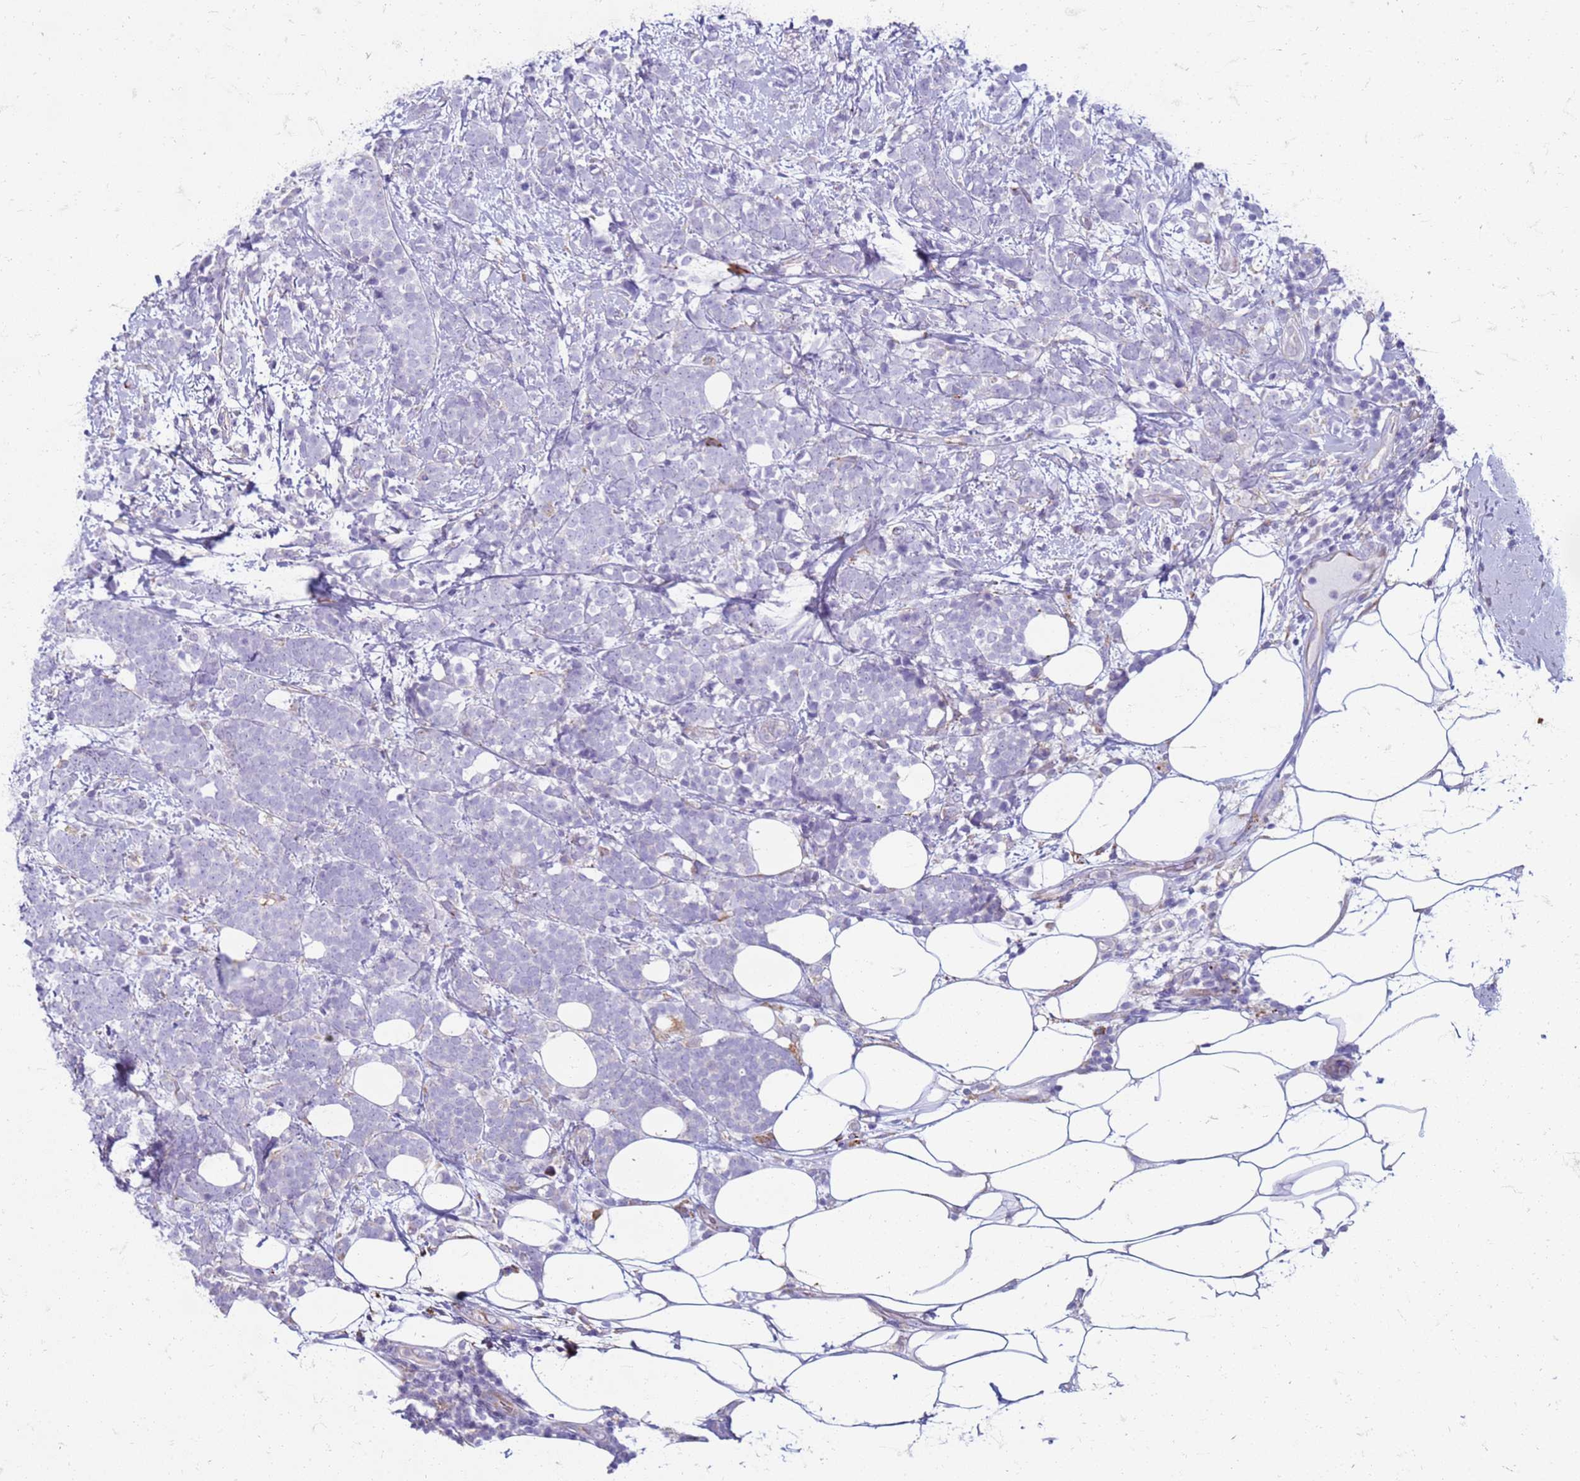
{"staining": {"intensity": "negative", "quantity": "none", "location": "none"}, "tissue": "breast cancer", "cell_type": "Tumor cells", "image_type": "cancer", "snomed": [{"axis": "morphology", "description": "Lobular carcinoma"}, {"axis": "topography", "description": "Breast"}], "caption": "Protein analysis of lobular carcinoma (breast) demonstrates no significant staining in tumor cells.", "gene": "PDK3", "patient": {"sex": "female", "age": 58}}